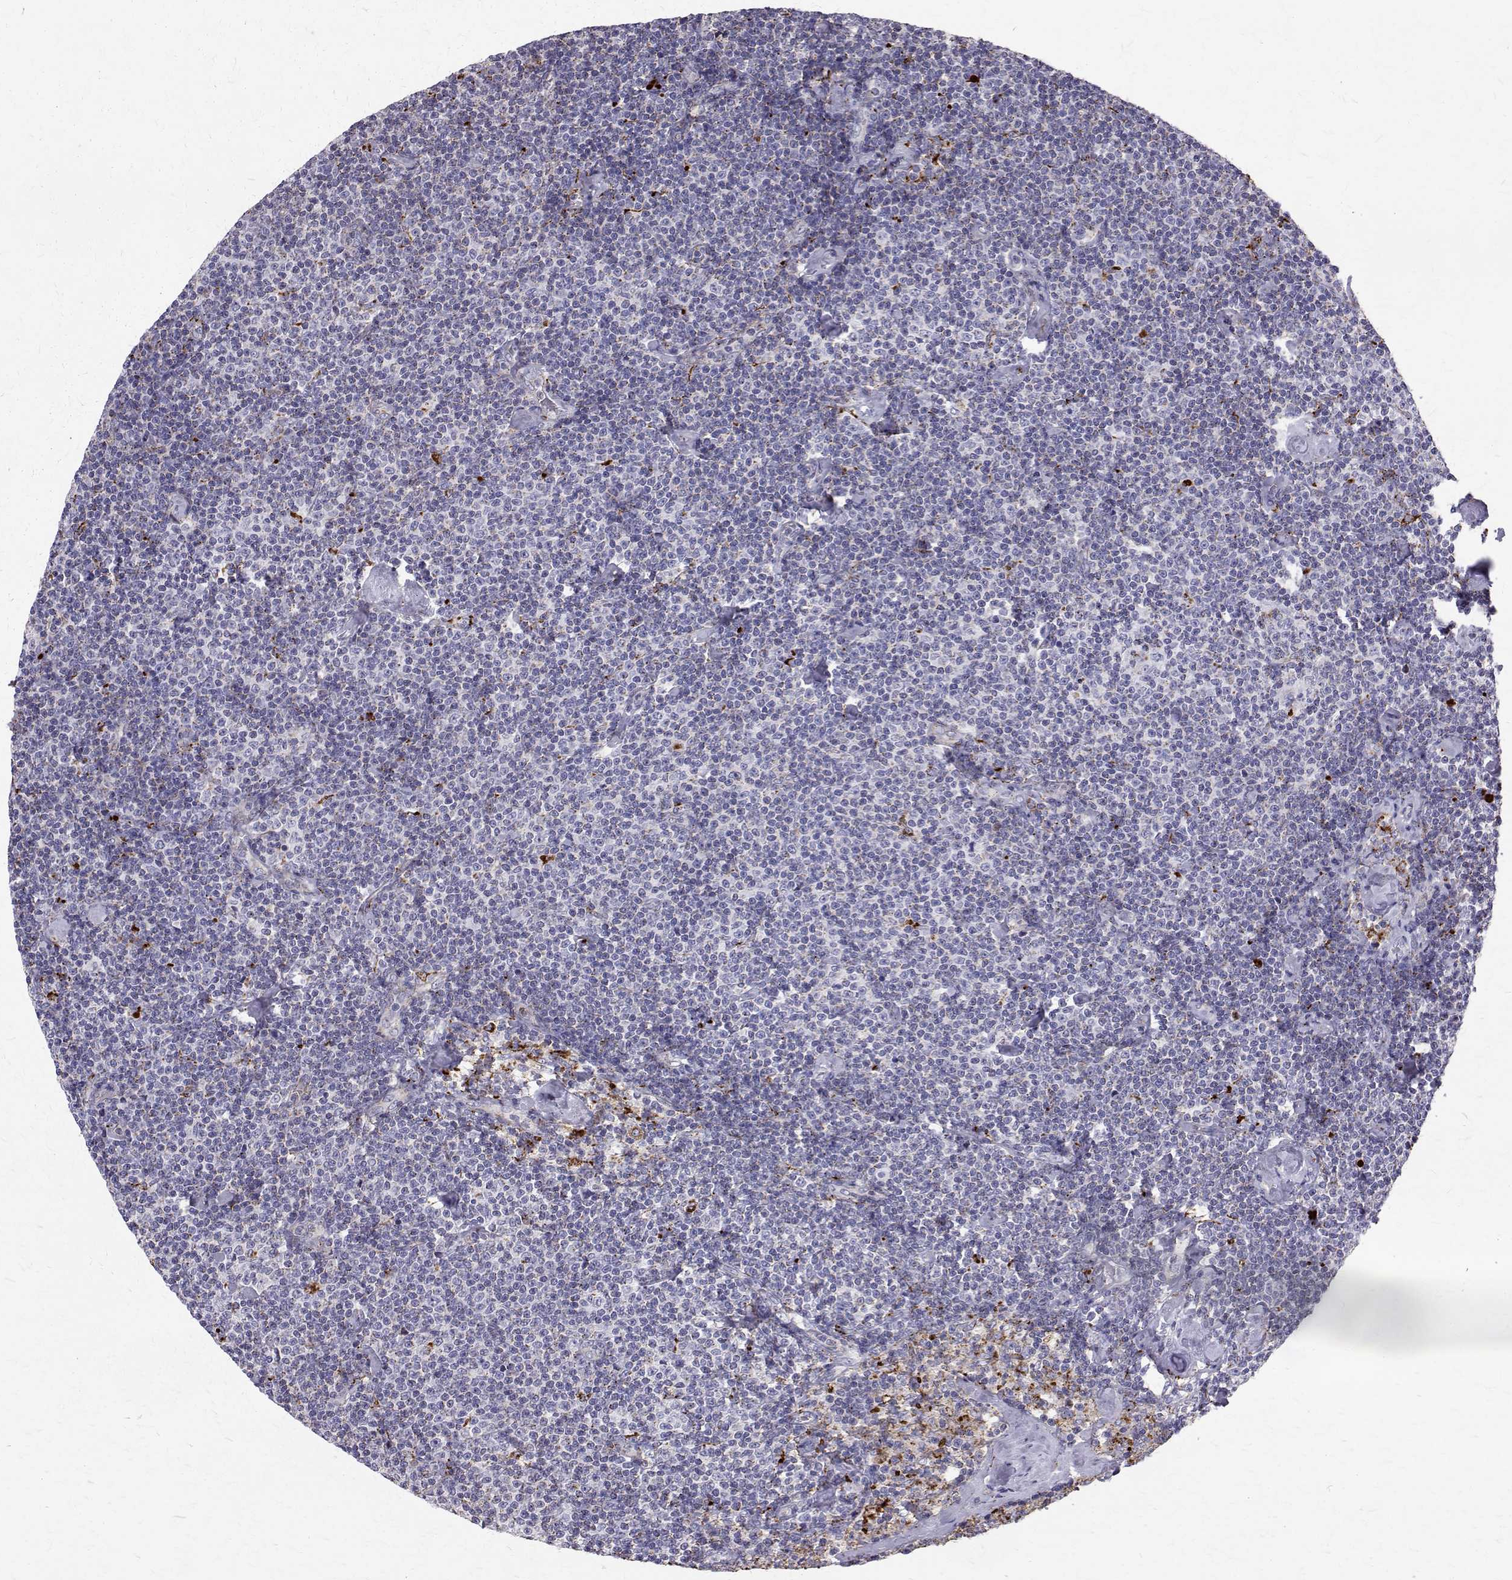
{"staining": {"intensity": "negative", "quantity": "none", "location": "none"}, "tissue": "lymphoma", "cell_type": "Tumor cells", "image_type": "cancer", "snomed": [{"axis": "morphology", "description": "Malignant lymphoma, non-Hodgkin's type, Low grade"}, {"axis": "topography", "description": "Lymph node"}], "caption": "A photomicrograph of human low-grade malignant lymphoma, non-Hodgkin's type is negative for staining in tumor cells. (DAB immunohistochemistry with hematoxylin counter stain).", "gene": "TPP1", "patient": {"sex": "male", "age": 81}}